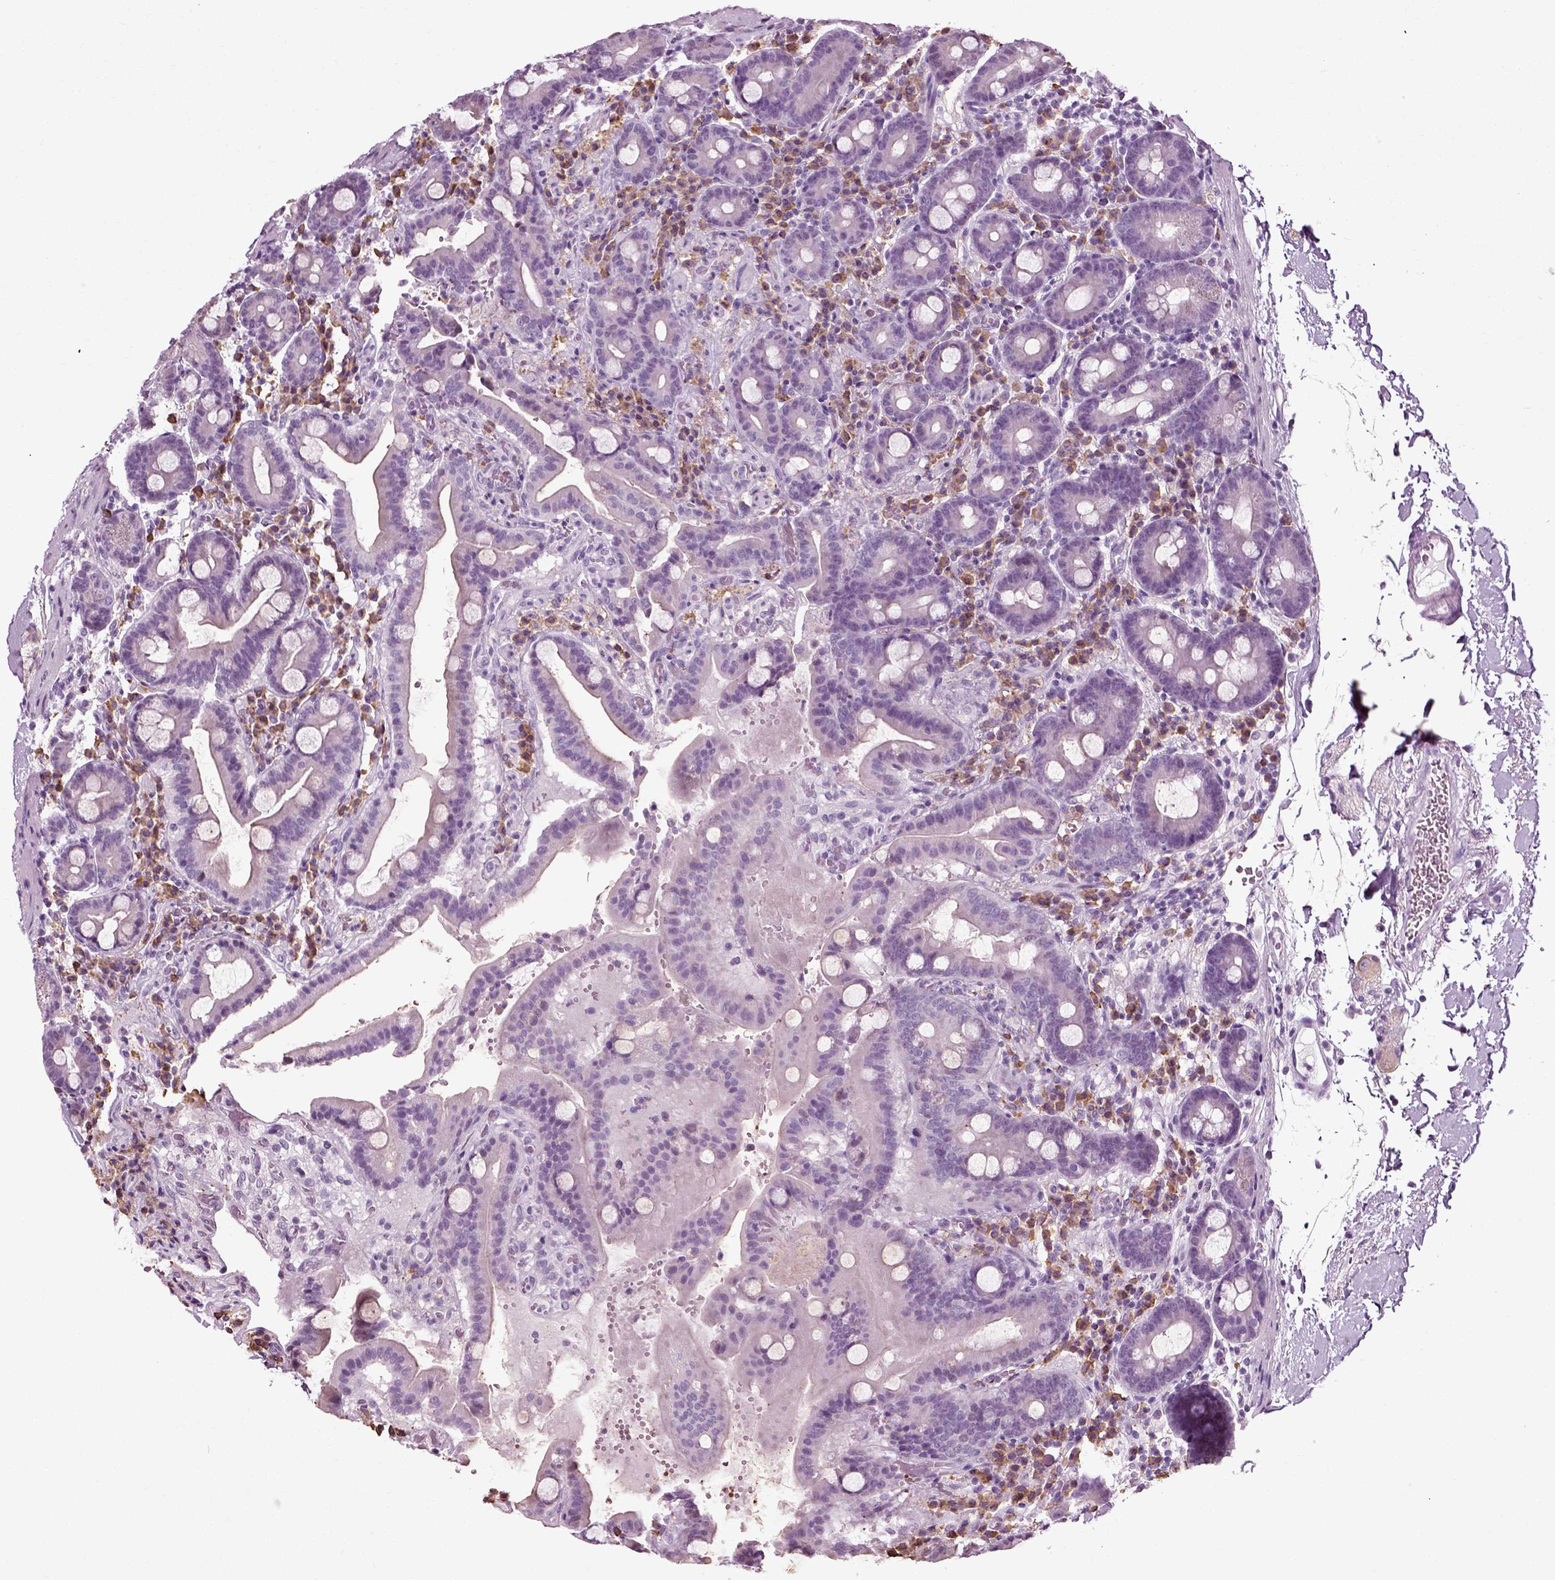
{"staining": {"intensity": "negative", "quantity": "none", "location": "none"}, "tissue": "duodenum", "cell_type": "Glandular cells", "image_type": "normal", "snomed": [{"axis": "morphology", "description": "Normal tissue, NOS"}, {"axis": "topography", "description": "Duodenum"}], "caption": "The IHC micrograph has no significant positivity in glandular cells of duodenum.", "gene": "SLC26A8", "patient": {"sex": "male", "age": 59}}